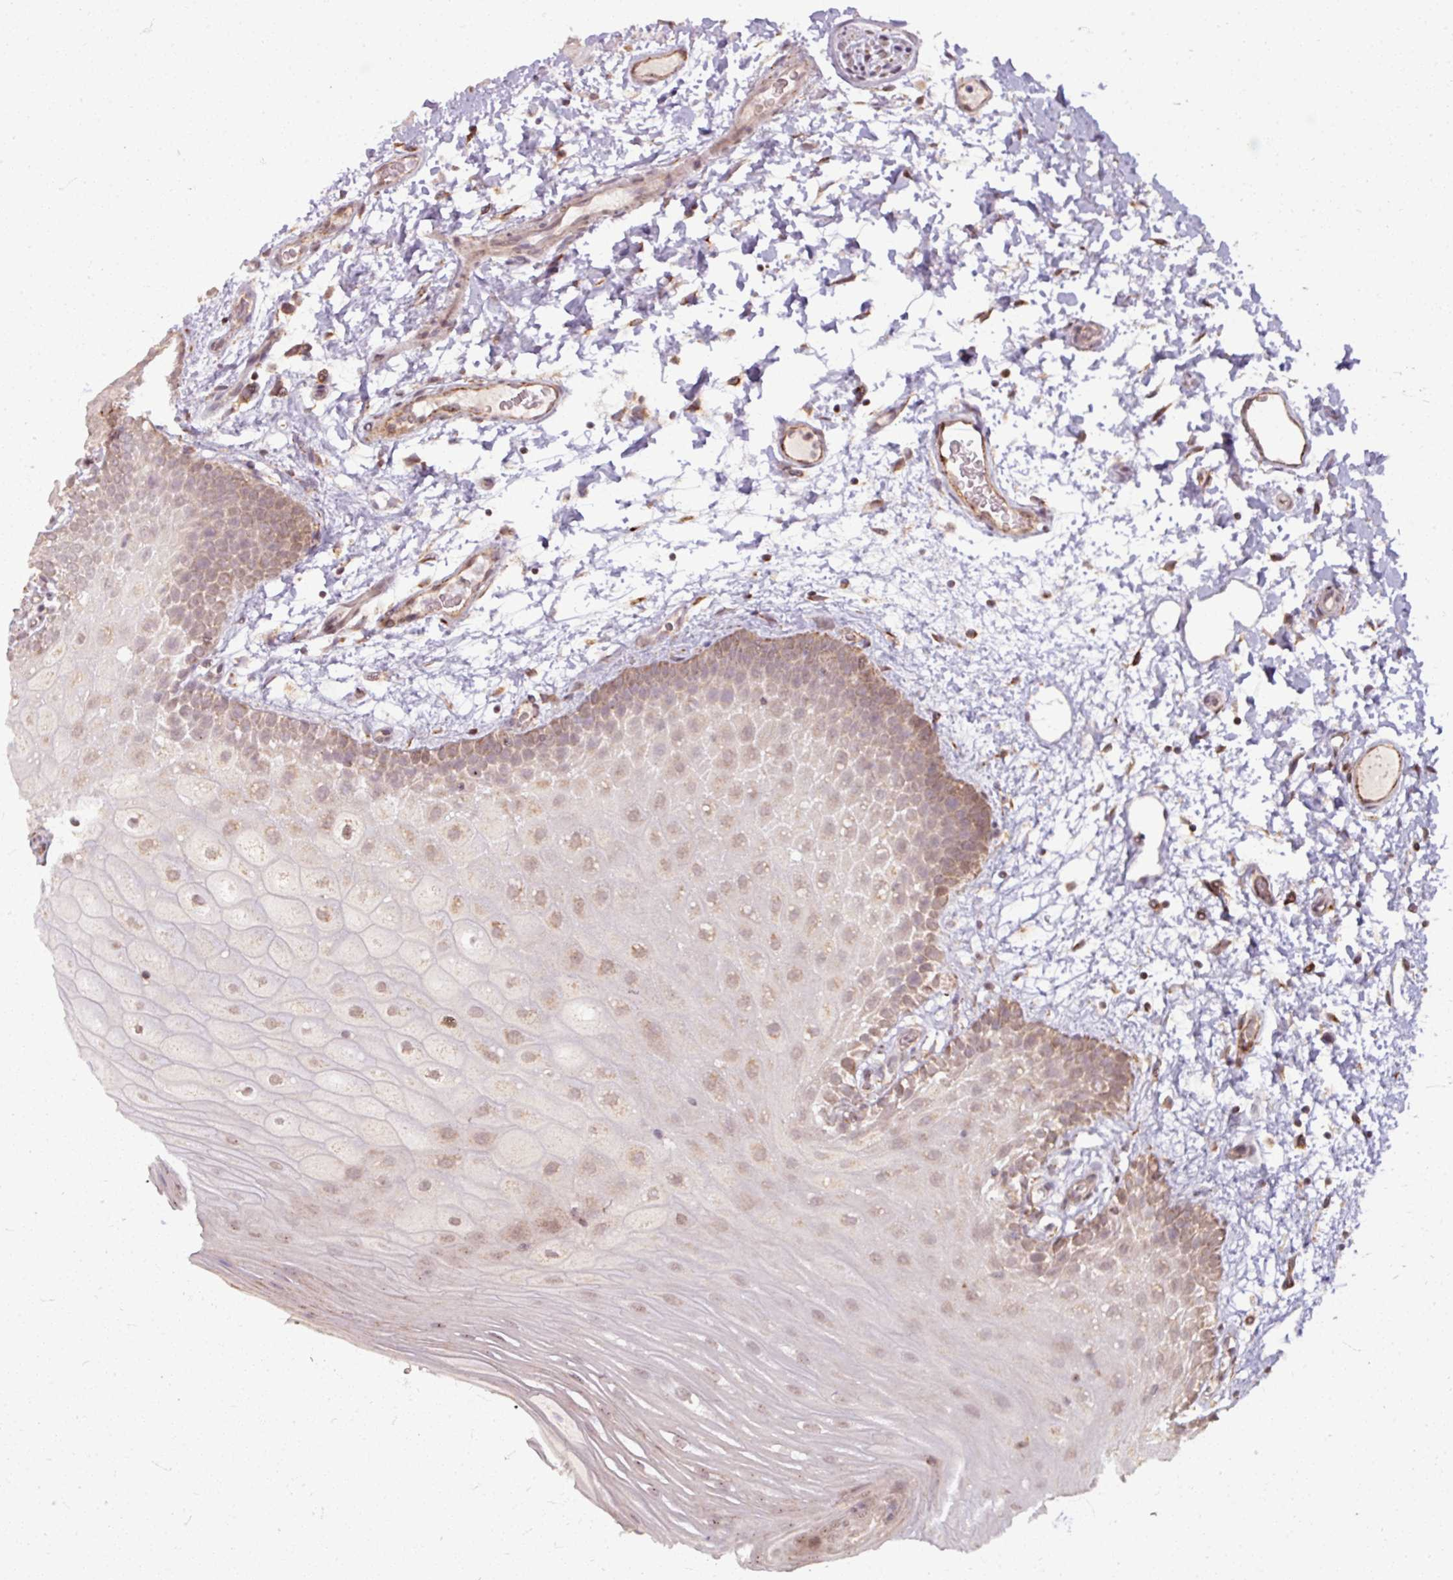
{"staining": {"intensity": "moderate", "quantity": "25%-75%", "location": "cytoplasmic/membranous"}, "tissue": "oral mucosa", "cell_type": "Squamous epithelial cells", "image_type": "normal", "snomed": [{"axis": "morphology", "description": "Normal tissue, NOS"}, {"axis": "morphology", "description": "Squamous cell carcinoma, NOS"}, {"axis": "topography", "description": "Oral tissue"}, {"axis": "topography", "description": "Tounge, NOS"}, {"axis": "topography", "description": "Head-Neck"}], "caption": "Squamous epithelial cells show medium levels of moderate cytoplasmic/membranous positivity in about 25%-75% of cells in benign oral mucosa.", "gene": "MAGT1", "patient": {"sex": "male", "age": 76}}